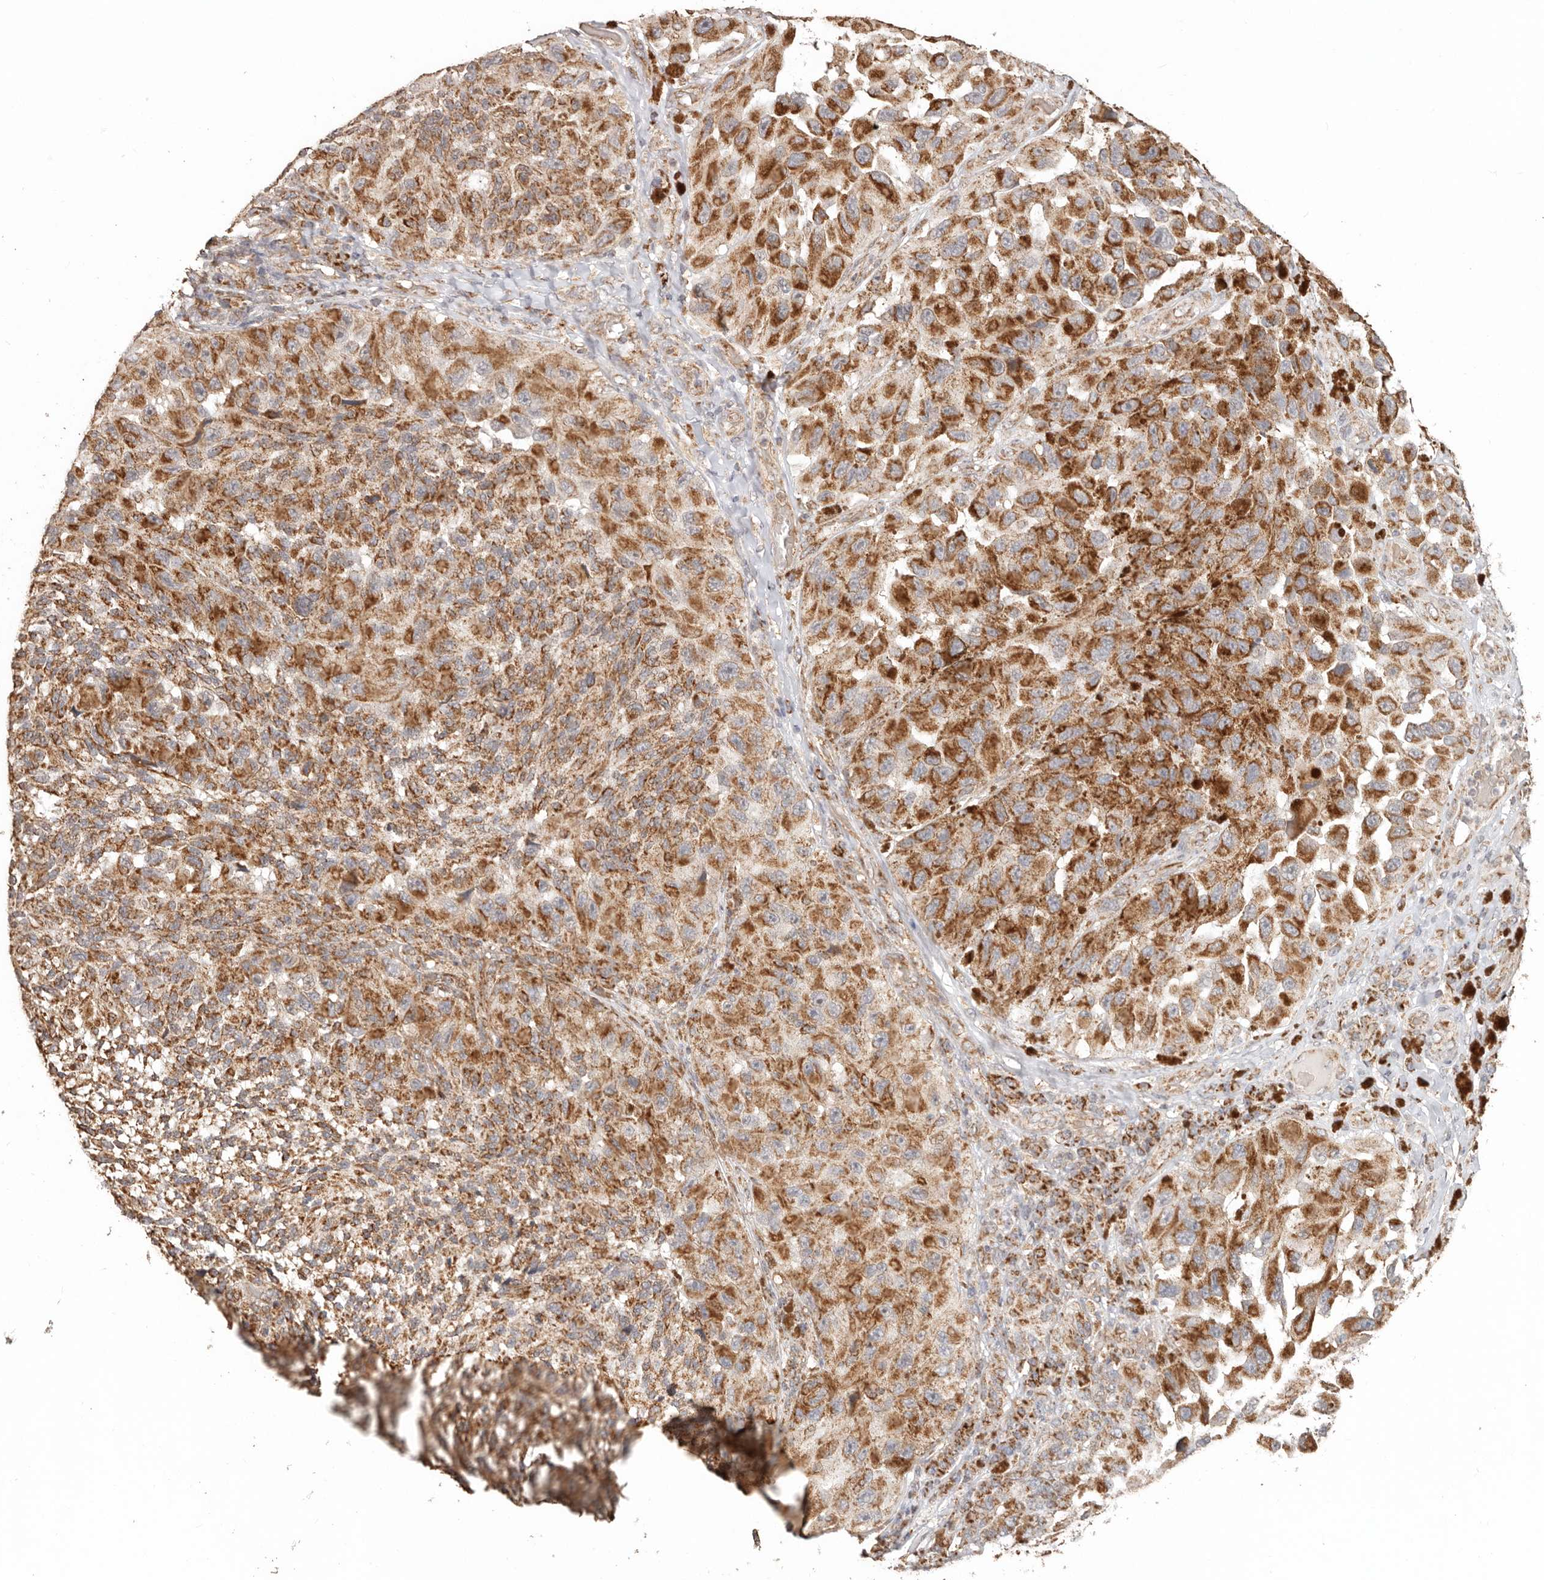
{"staining": {"intensity": "strong", "quantity": ">75%", "location": "cytoplasmic/membranous"}, "tissue": "melanoma", "cell_type": "Tumor cells", "image_type": "cancer", "snomed": [{"axis": "morphology", "description": "Malignant melanoma, NOS"}, {"axis": "topography", "description": "Skin"}], "caption": "Immunohistochemical staining of human melanoma reveals strong cytoplasmic/membranous protein staining in about >75% of tumor cells. The protein of interest is shown in brown color, while the nuclei are stained blue.", "gene": "NDUFB11", "patient": {"sex": "female", "age": 73}}